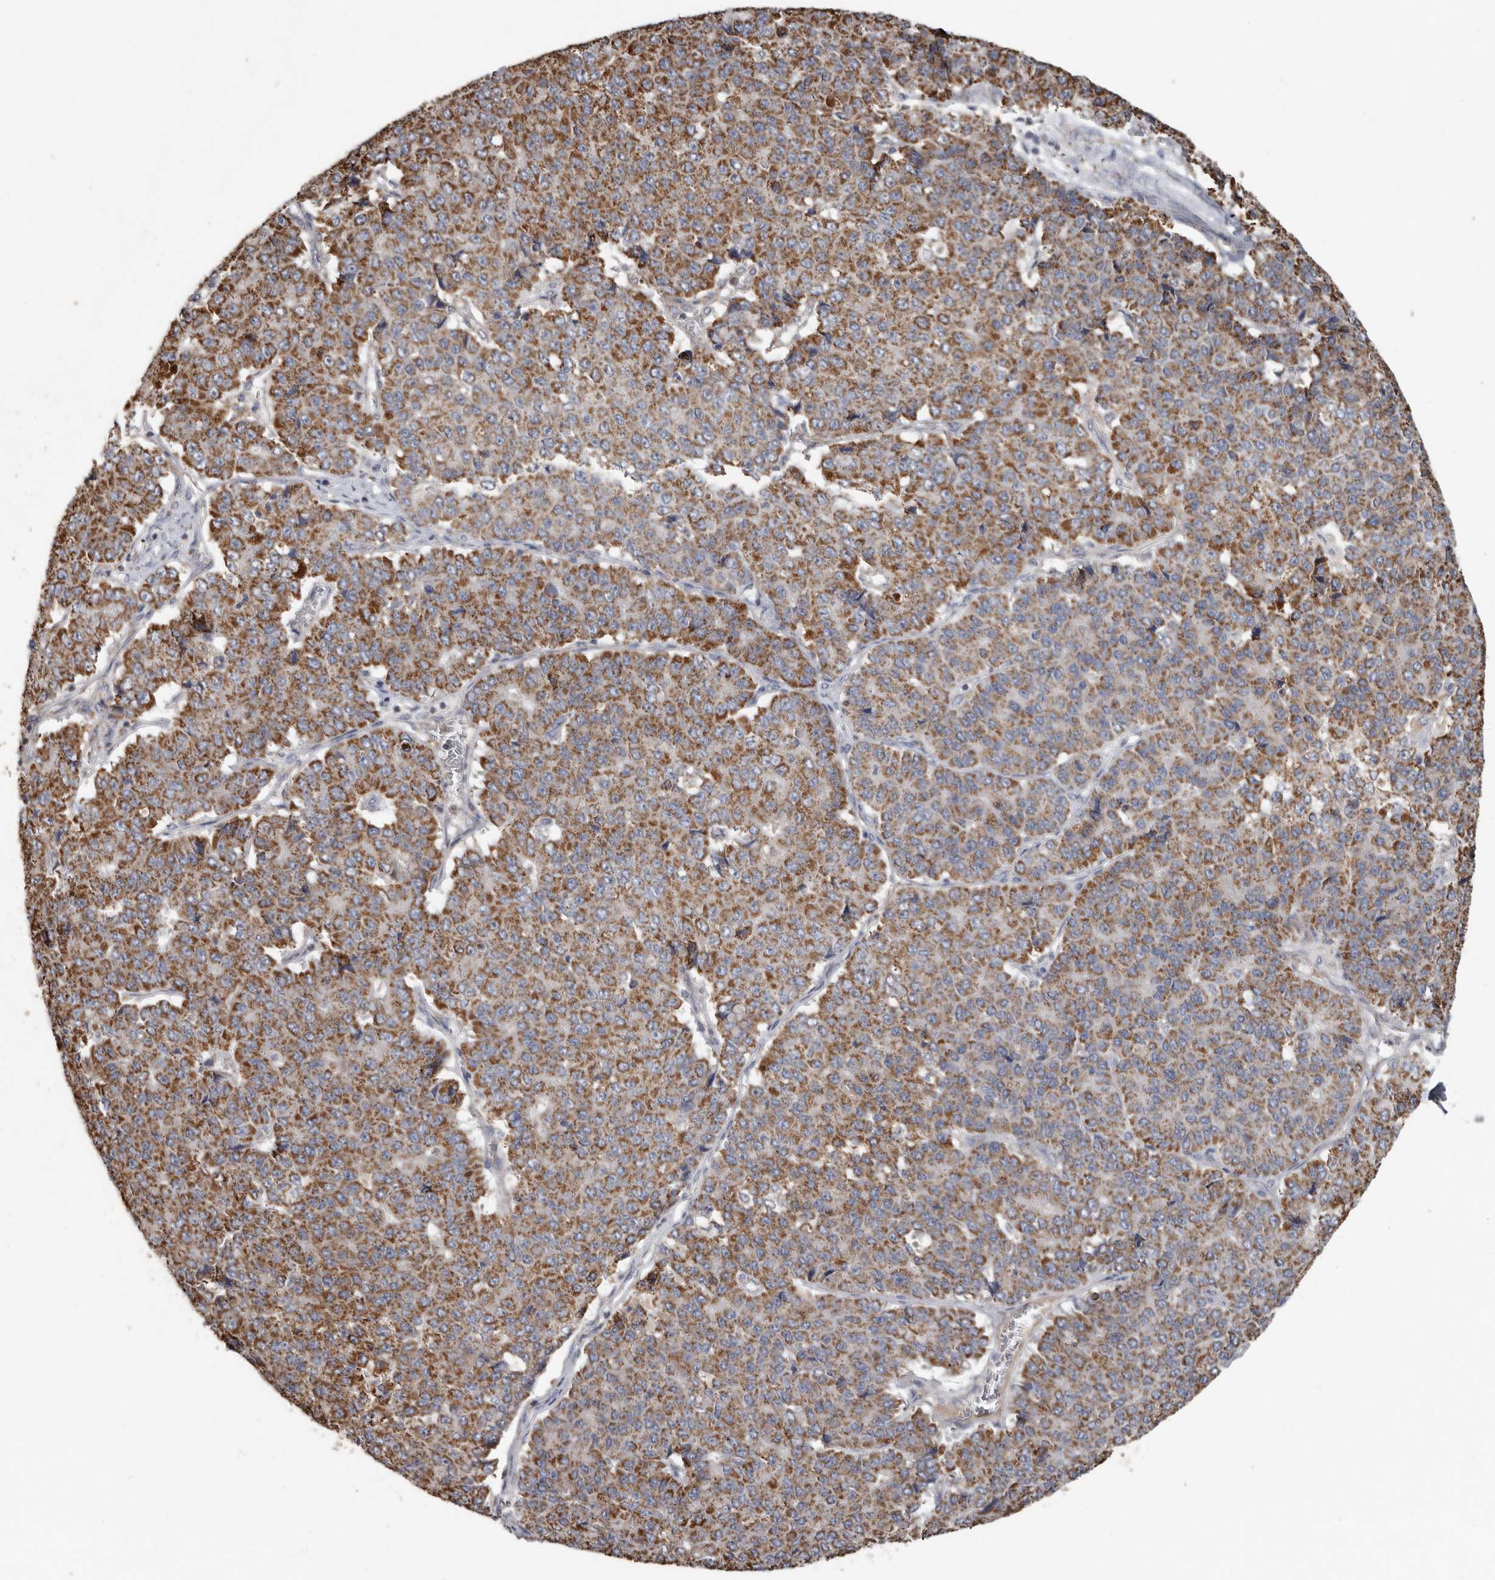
{"staining": {"intensity": "moderate", "quantity": ">75%", "location": "cytoplasmic/membranous"}, "tissue": "pancreatic cancer", "cell_type": "Tumor cells", "image_type": "cancer", "snomed": [{"axis": "morphology", "description": "Adenocarcinoma, NOS"}, {"axis": "topography", "description": "Pancreas"}], "caption": "A brown stain highlights moderate cytoplasmic/membranous expression of a protein in human pancreatic cancer tumor cells.", "gene": "KIF26B", "patient": {"sex": "male", "age": 50}}